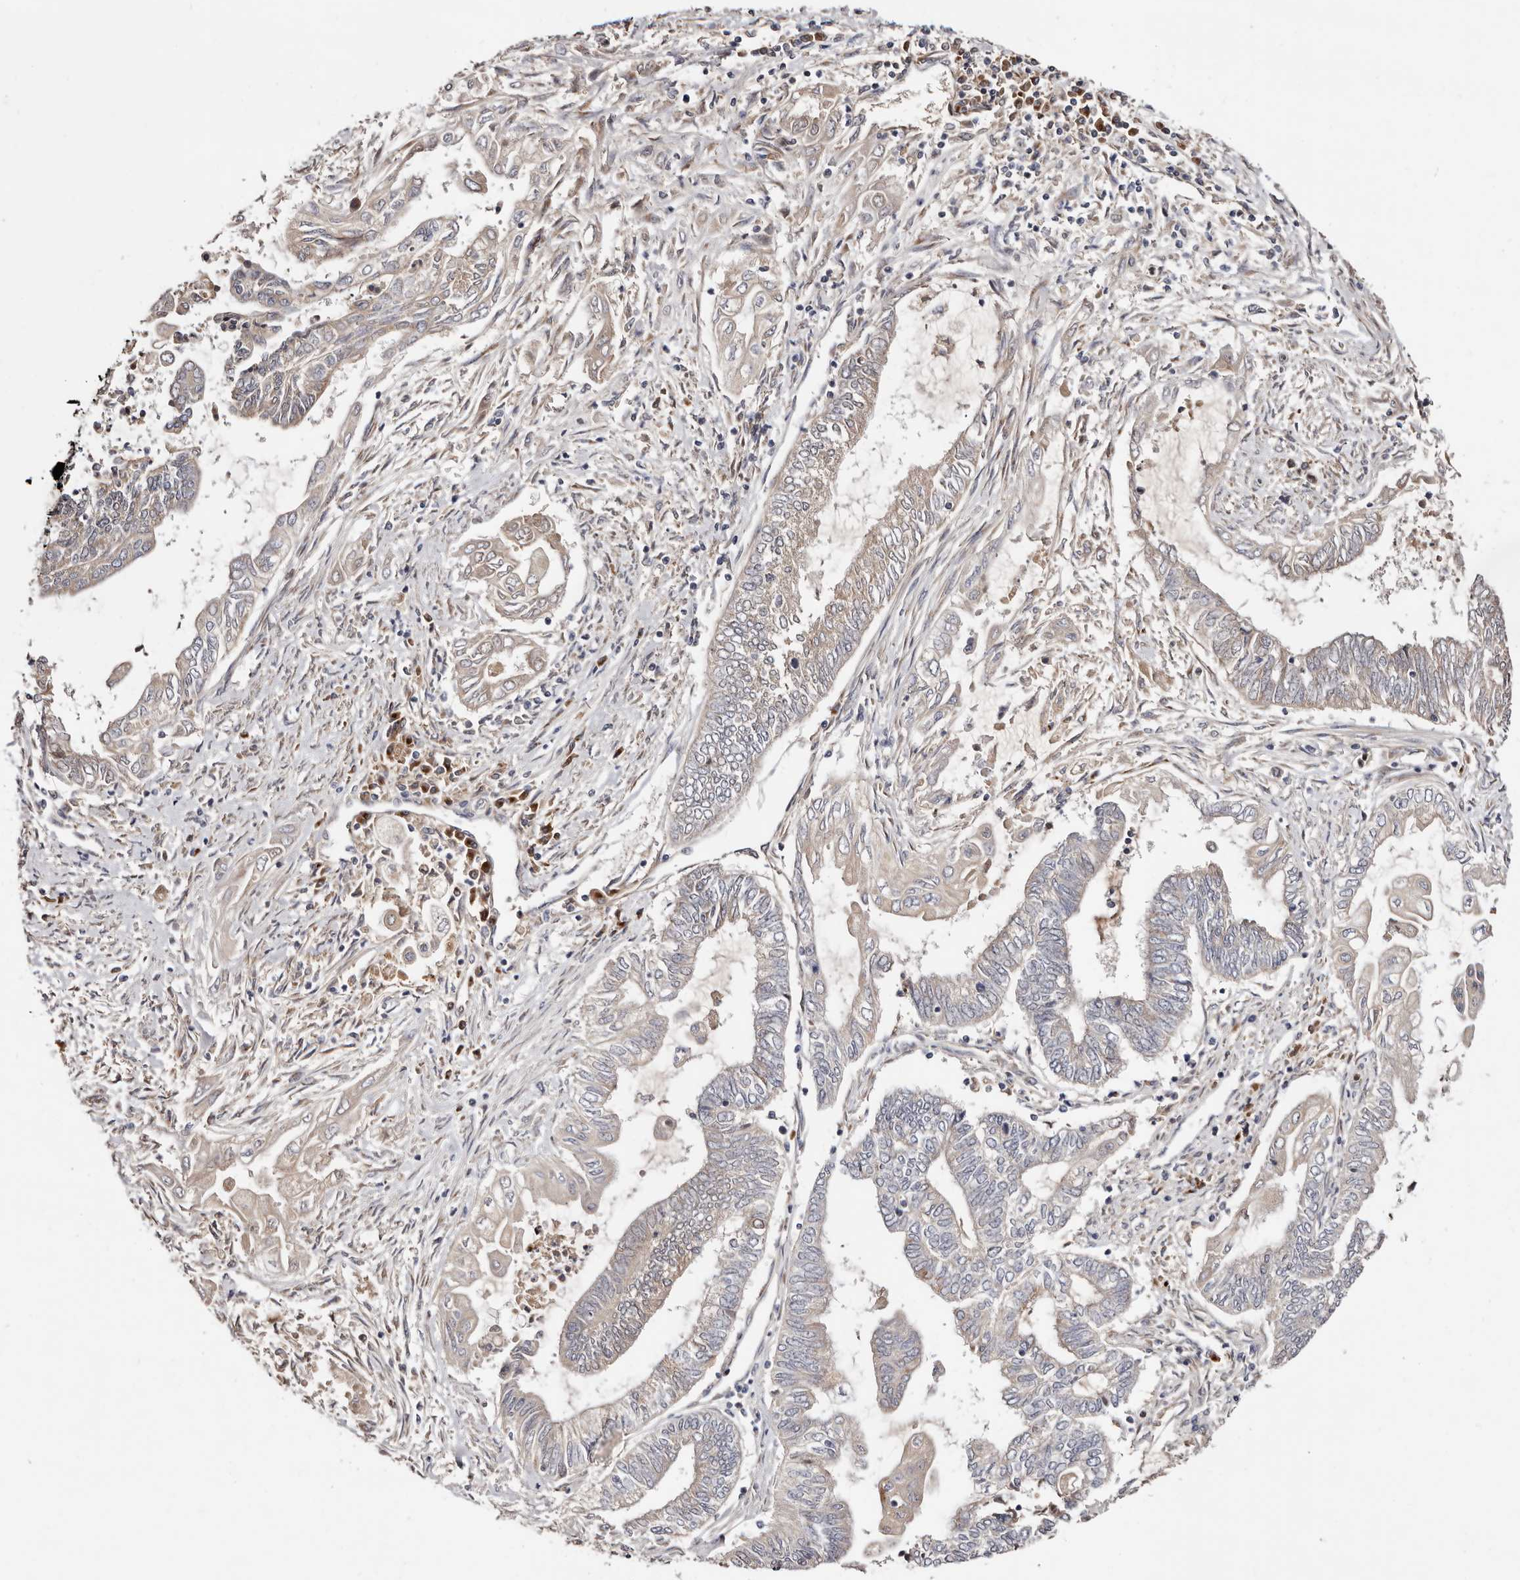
{"staining": {"intensity": "weak", "quantity": "<25%", "location": "cytoplasmic/membranous"}, "tissue": "endometrial cancer", "cell_type": "Tumor cells", "image_type": "cancer", "snomed": [{"axis": "morphology", "description": "Adenocarcinoma, NOS"}, {"axis": "topography", "description": "Uterus"}, {"axis": "topography", "description": "Endometrium"}], "caption": "An image of human endometrial cancer (adenocarcinoma) is negative for staining in tumor cells.", "gene": "DACT2", "patient": {"sex": "female", "age": 70}}